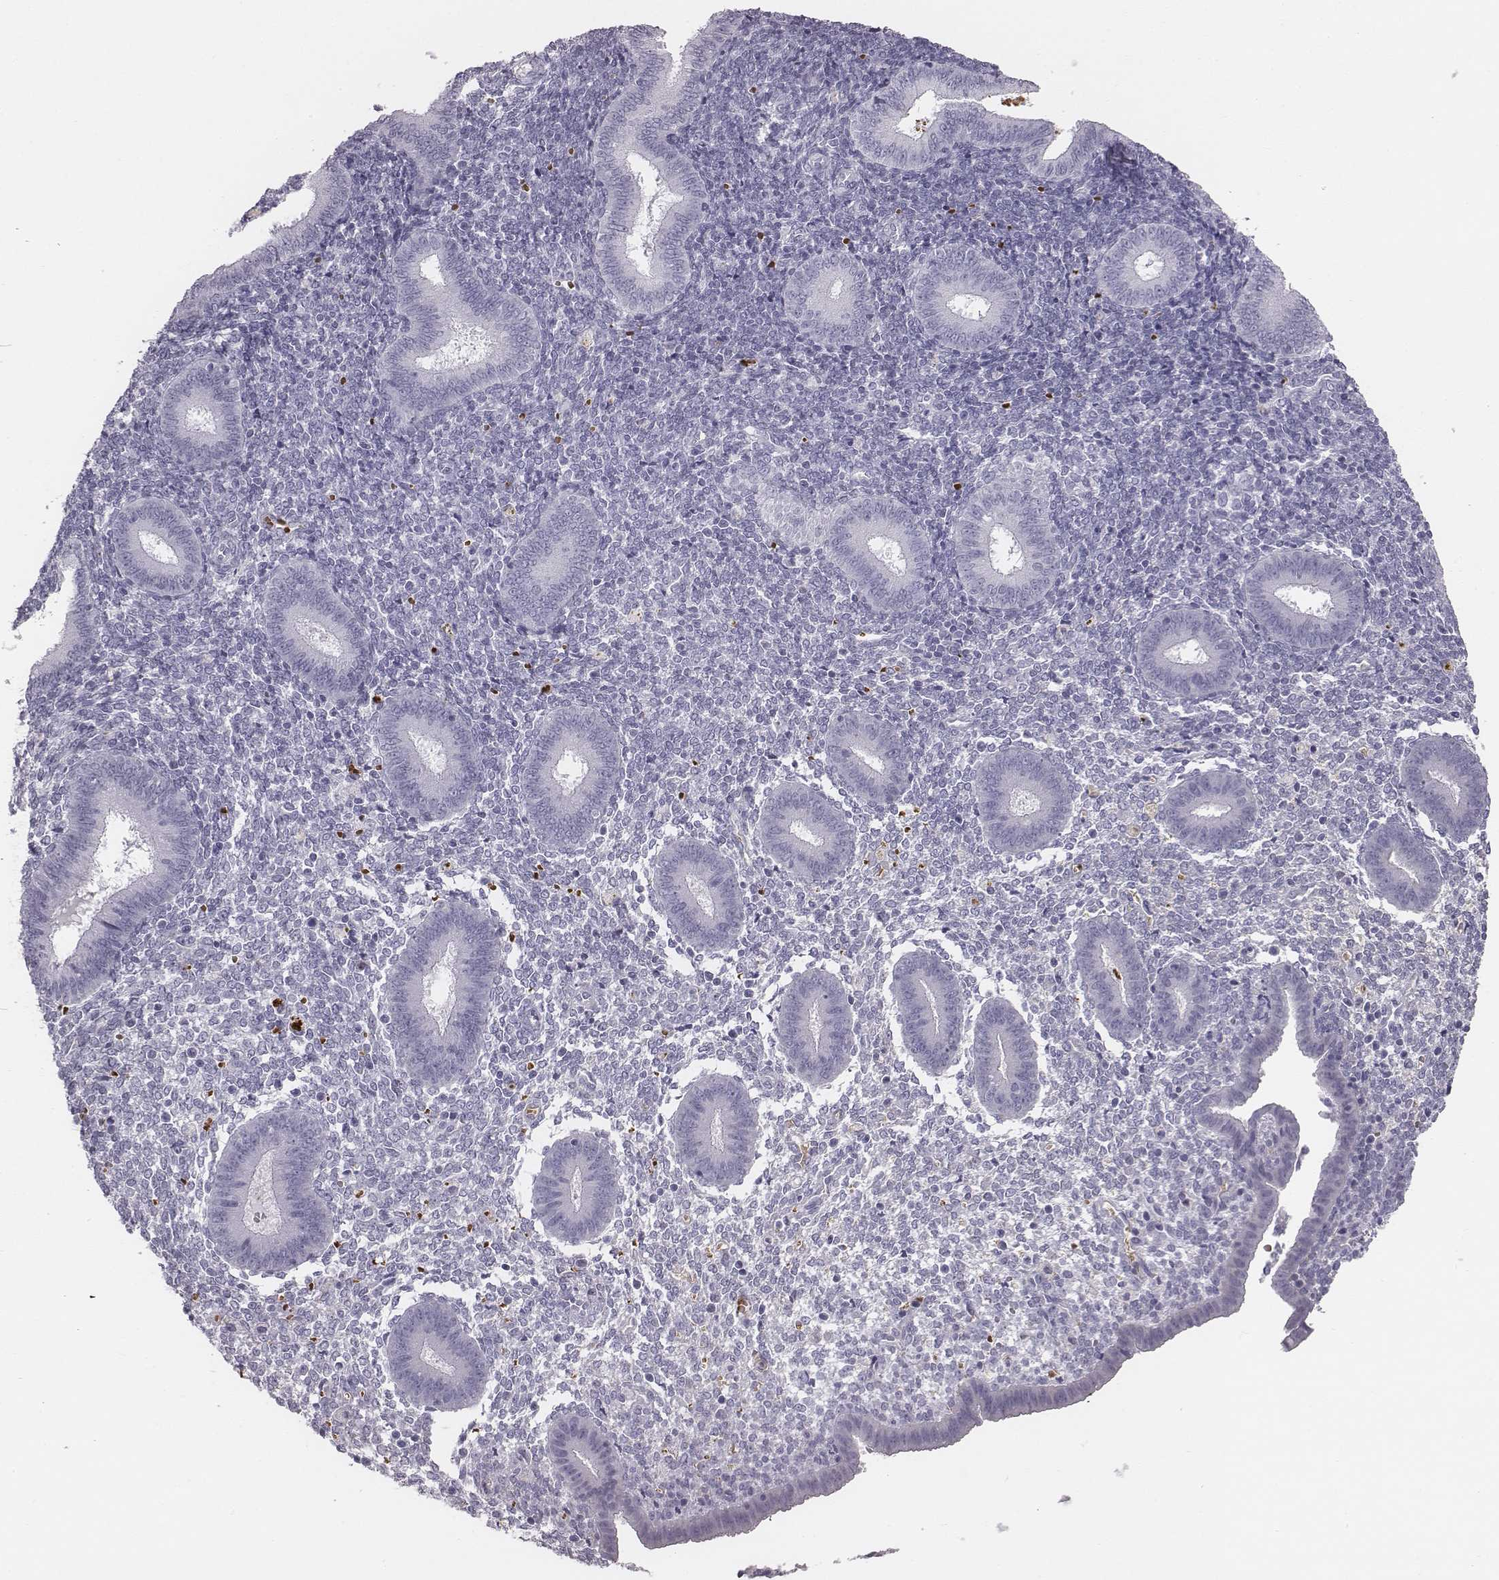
{"staining": {"intensity": "negative", "quantity": "none", "location": "none"}, "tissue": "endometrium", "cell_type": "Cells in endometrial stroma", "image_type": "normal", "snomed": [{"axis": "morphology", "description": "Normal tissue, NOS"}, {"axis": "topography", "description": "Endometrium"}], "caption": "Immunohistochemistry (IHC) of benign human endometrium exhibits no positivity in cells in endometrial stroma.", "gene": "HBZ", "patient": {"sex": "female", "age": 25}}